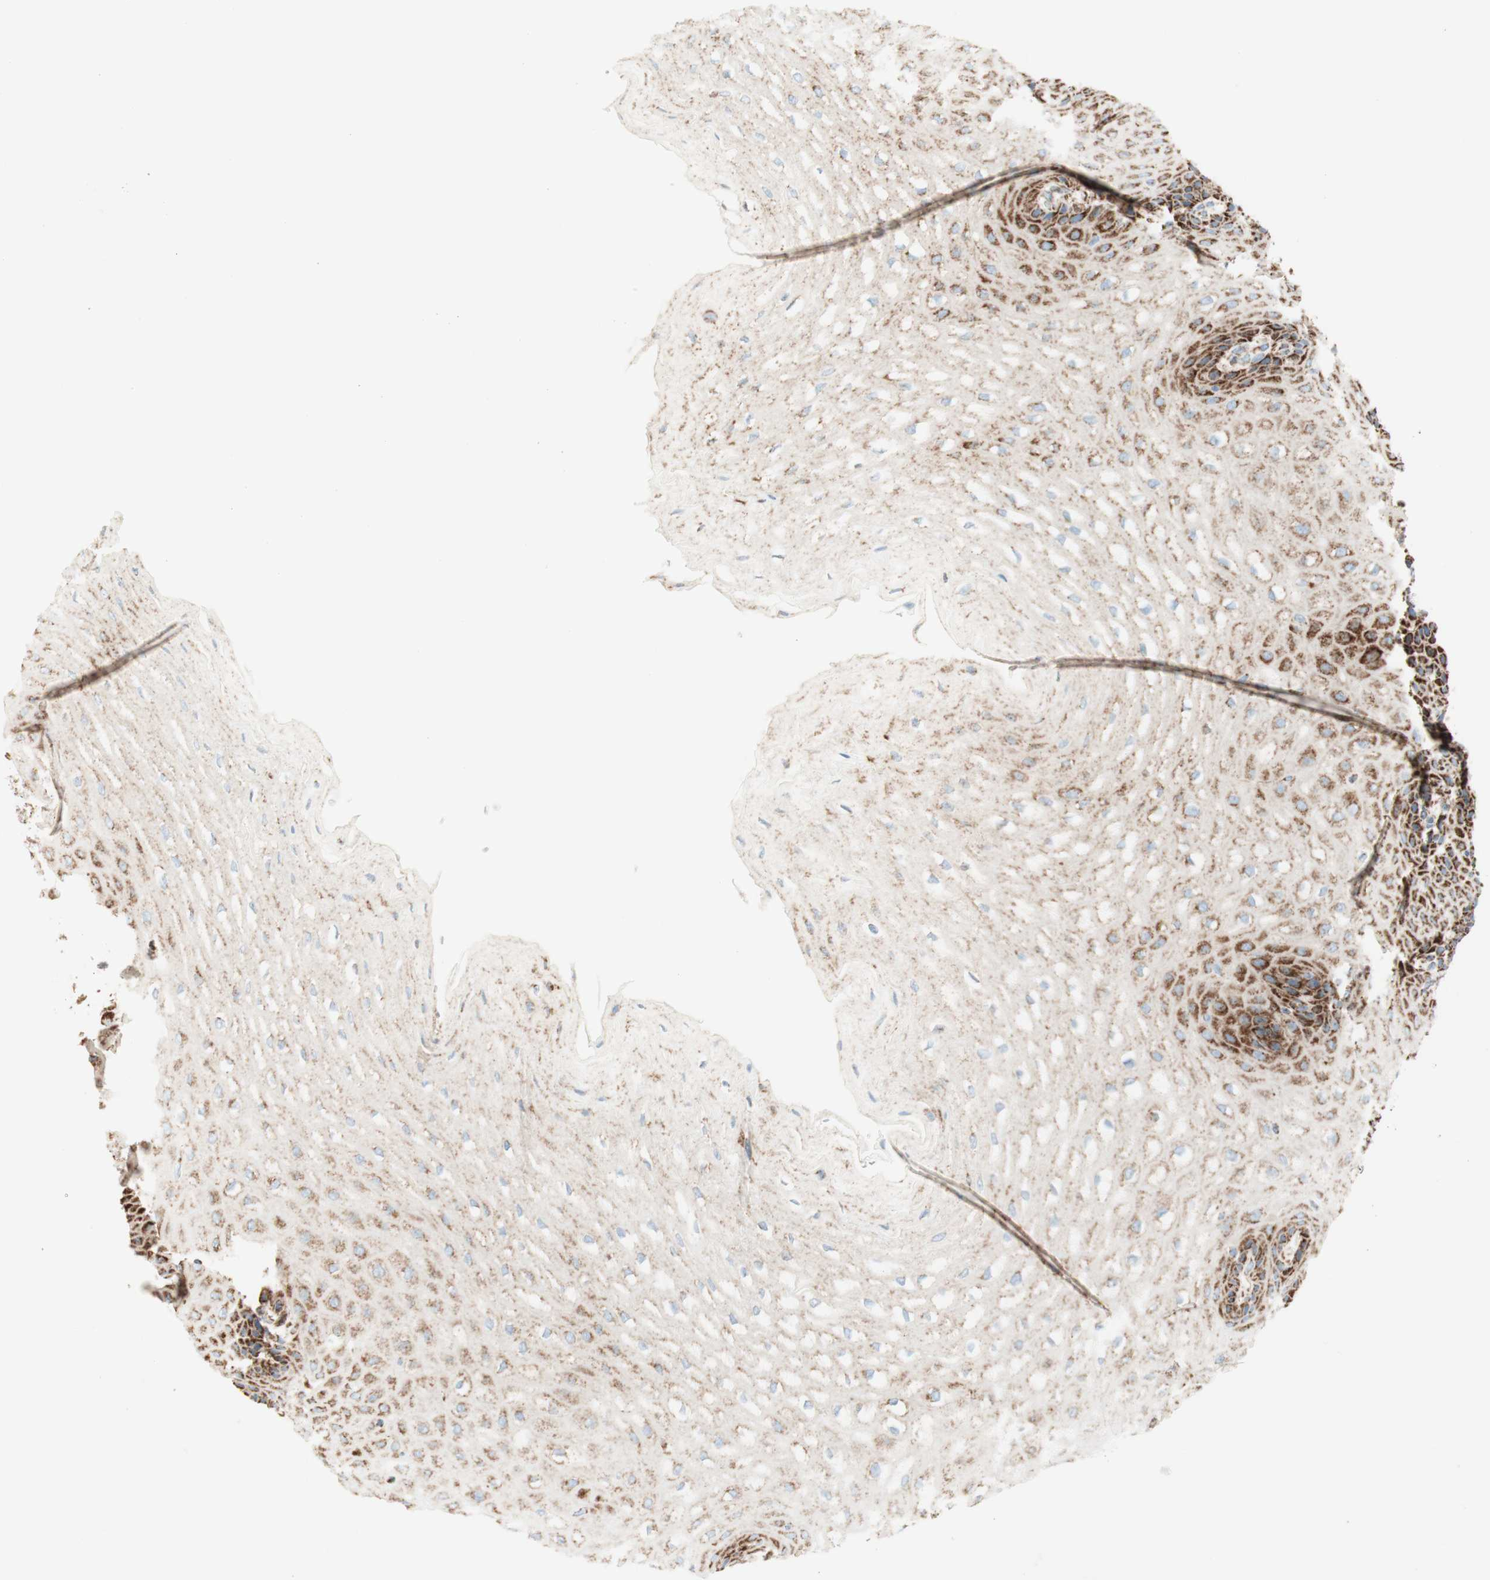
{"staining": {"intensity": "strong", "quantity": "25%-75%", "location": "cytoplasmic/membranous"}, "tissue": "esophagus", "cell_type": "Squamous epithelial cells", "image_type": "normal", "snomed": [{"axis": "morphology", "description": "Normal tissue, NOS"}, {"axis": "topography", "description": "Esophagus"}], "caption": "This is a photomicrograph of IHC staining of unremarkable esophagus, which shows strong expression in the cytoplasmic/membranous of squamous epithelial cells.", "gene": "TOMM20", "patient": {"sex": "male", "age": 54}}